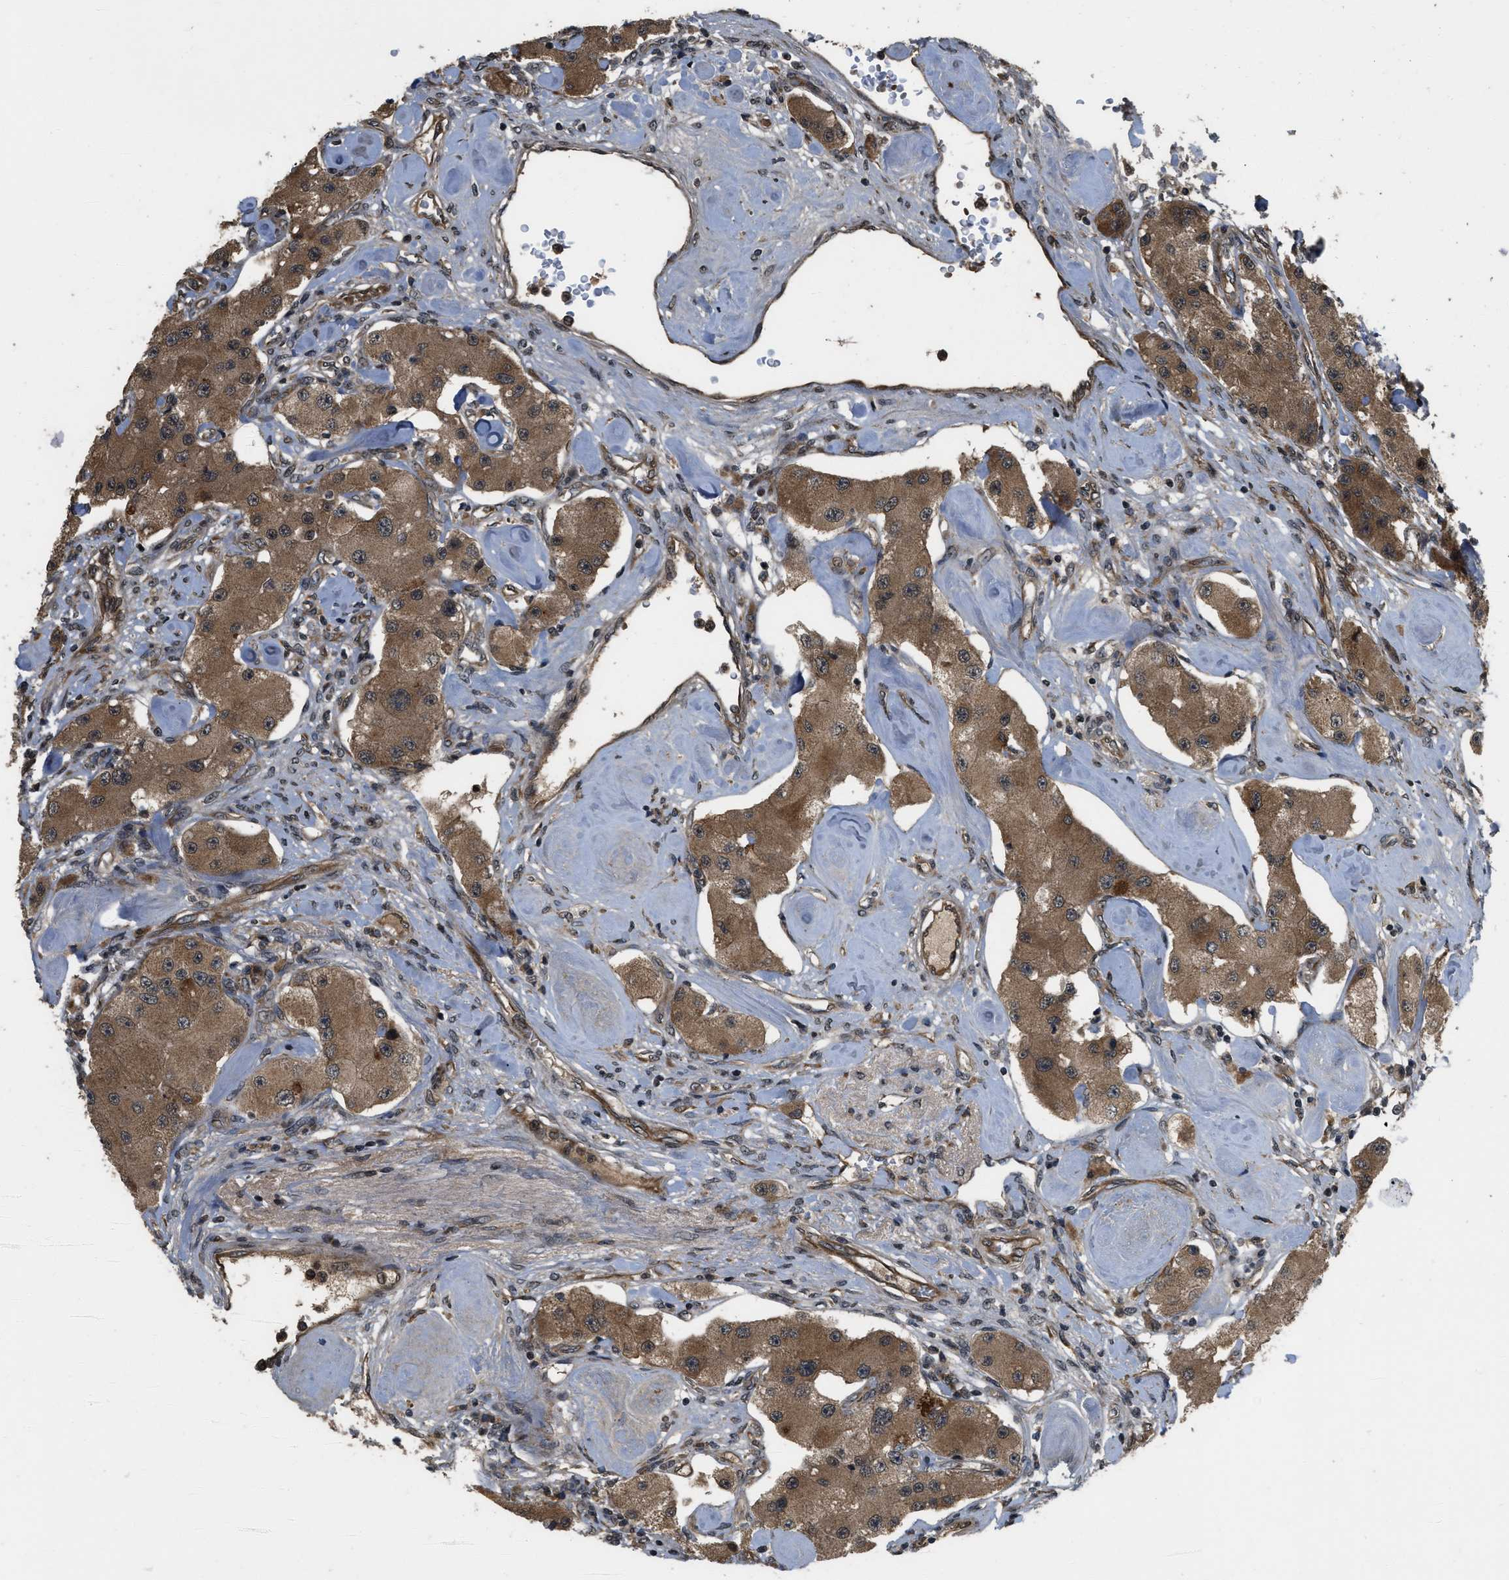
{"staining": {"intensity": "moderate", "quantity": ">75%", "location": "cytoplasmic/membranous"}, "tissue": "carcinoid", "cell_type": "Tumor cells", "image_type": "cancer", "snomed": [{"axis": "morphology", "description": "Carcinoid, malignant, NOS"}, {"axis": "topography", "description": "Pancreas"}], "caption": "Protein positivity by immunohistochemistry shows moderate cytoplasmic/membranous expression in approximately >75% of tumor cells in malignant carcinoid. (IHC, brightfield microscopy, high magnification).", "gene": "SPTLC1", "patient": {"sex": "male", "age": 41}}